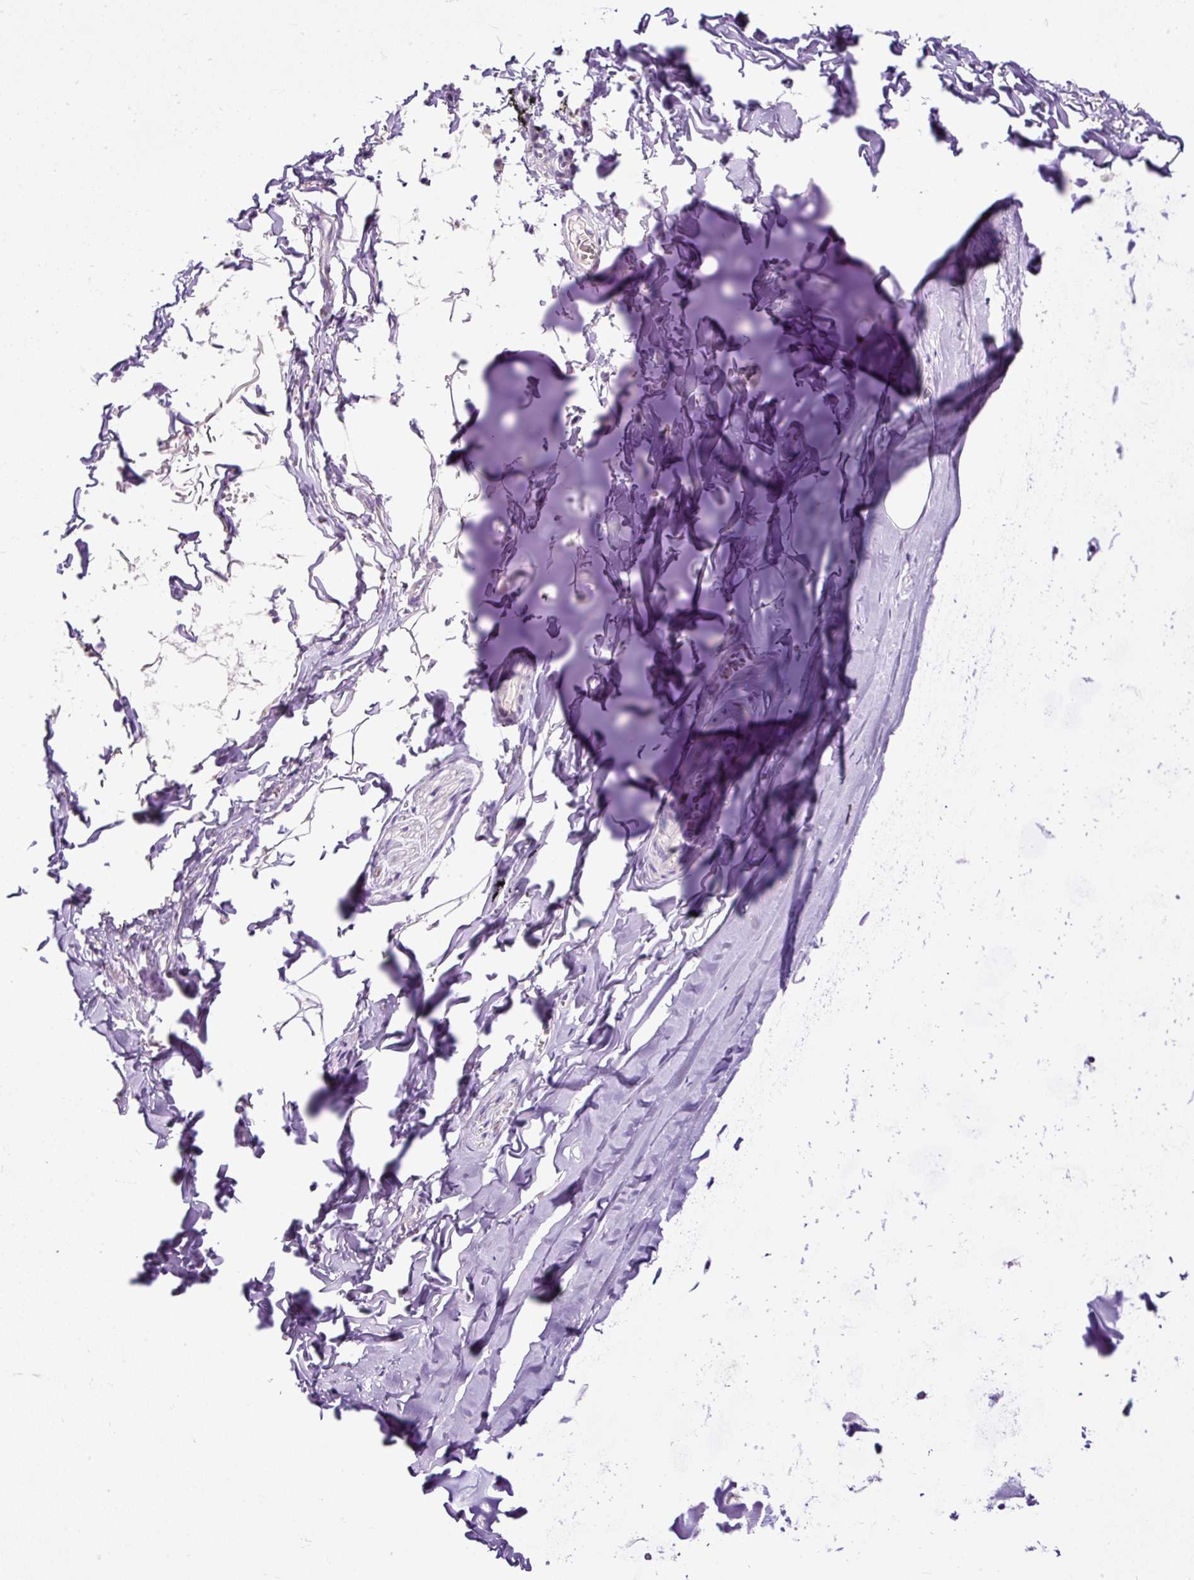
{"staining": {"intensity": "negative", "quantity": "none", "location": "none"}, "tissue": "adipose tissue", "cell_type": "Adipocytes", "image_type": "normal", "snomed": [{"axis": "morphology", "description": "Normal tissue, NOS"}, {"axis": "topography", "description": "Cartilage tissue"}, {"axis": "topography", "description": "Bronchus"}, {"axis": "topography", "description": "Peripheral nerve tissue"}], "caption": "The image demonstrates no significant positivity in adipocytes of adipose tissue. The staining was performed using DAB (3,3'-diaminobenzidine) to visualize the protein expression in brown, while the nuclei were stained in blue with hematoxylin (Magnification: 20x).", "gene": "FMC1", "patient": {"sex": "female", "age": 59}}